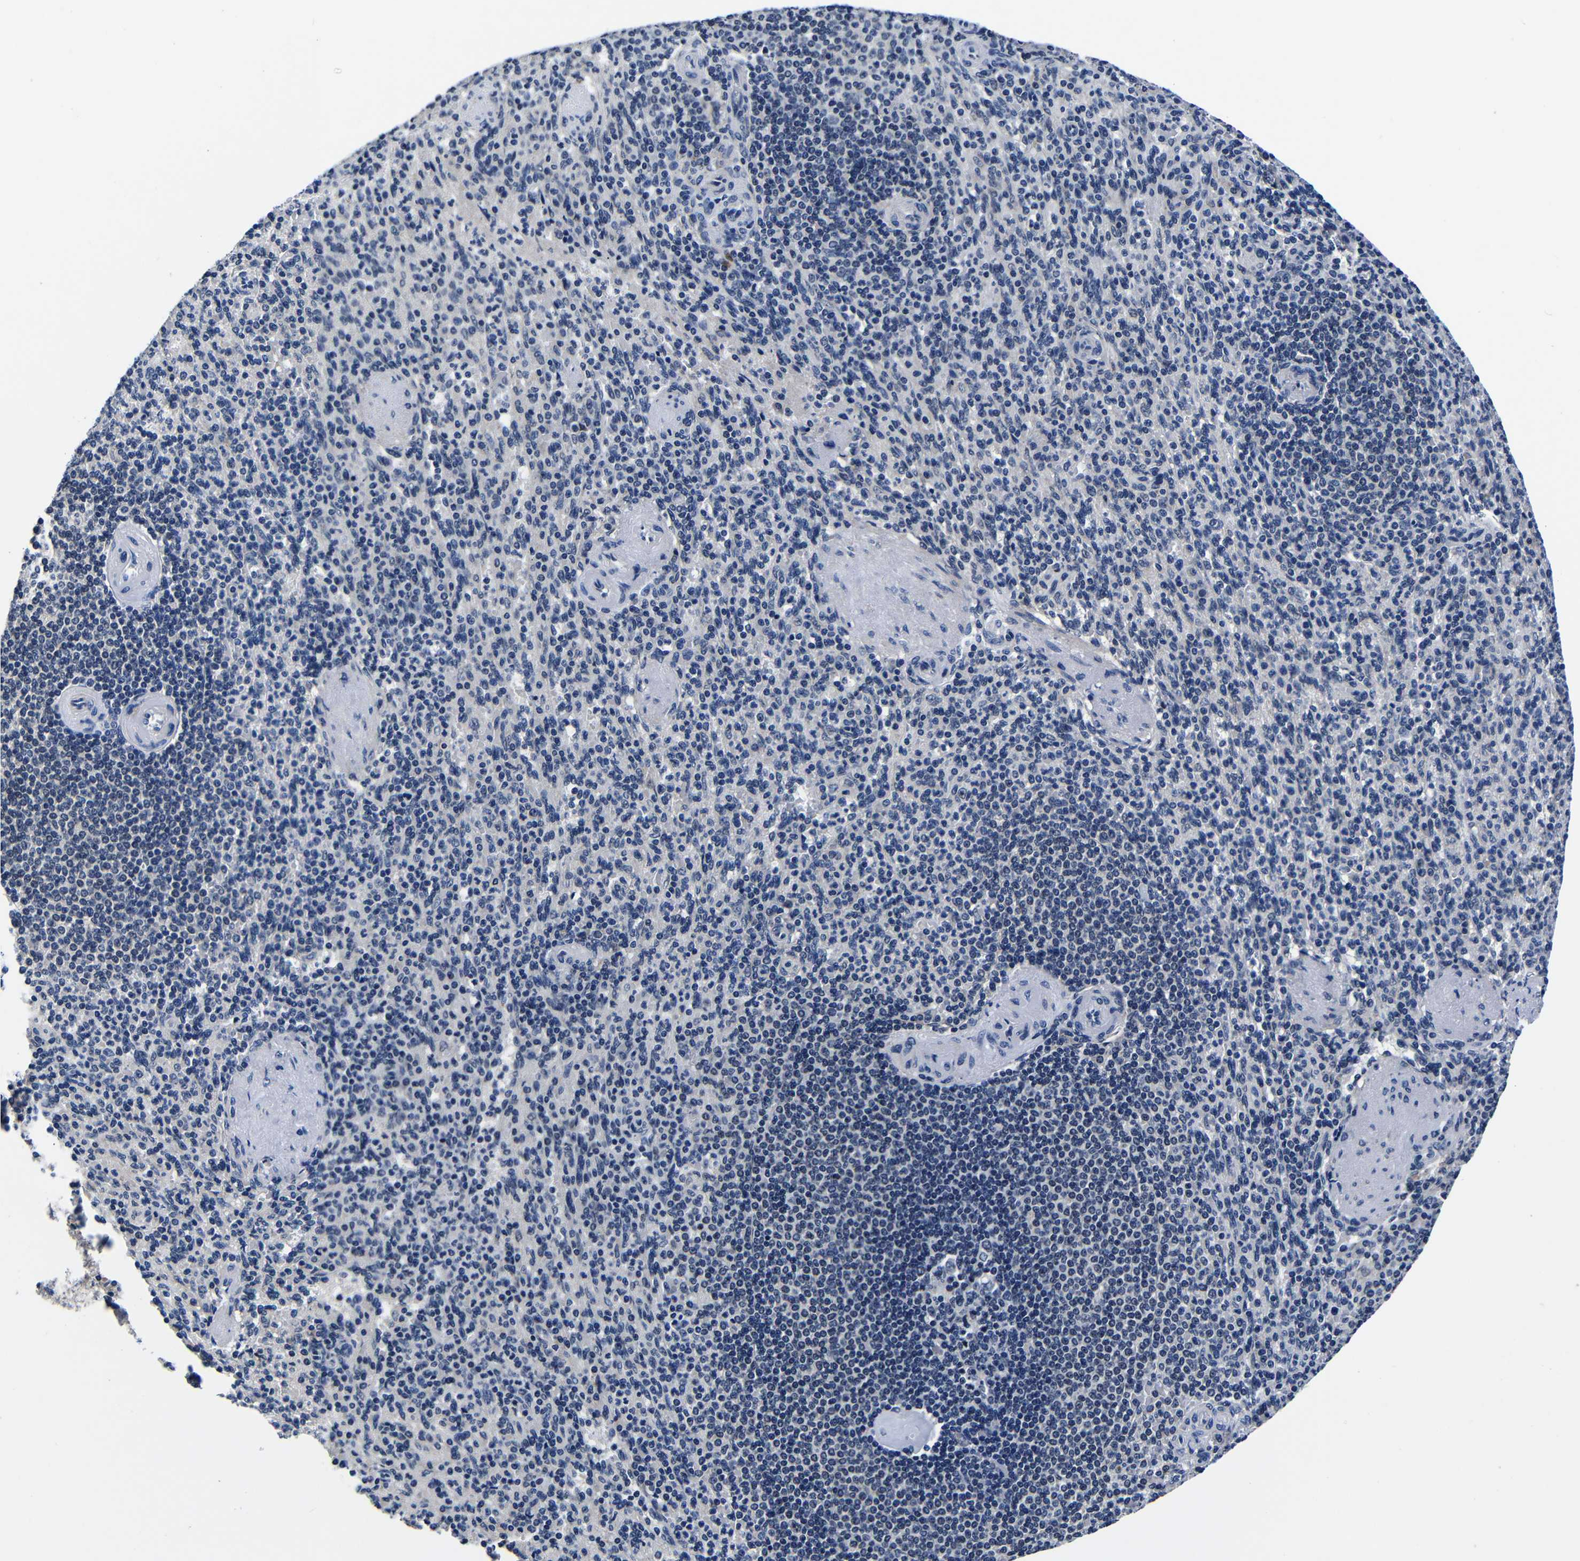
{"staining": {"intensity": "negative", "quantity": "none", "location": "none"}, "tissue": "spleen", "cell_type": "Cells in red pulp", "image_type": "normal", "snomed": [{"axis": "morphology", "description": "Normal tissue, NOS"}, {"axis": "topography", "description": "Spleen"}], "caption": "Immunohistochemistry (IHC) histopathology image of normal spleen: spleen stained with DAB shows no significant protein staining in cells in red pulp.", "gene": "DEPP1", "patient": {"sex": "female", "age": 74}}